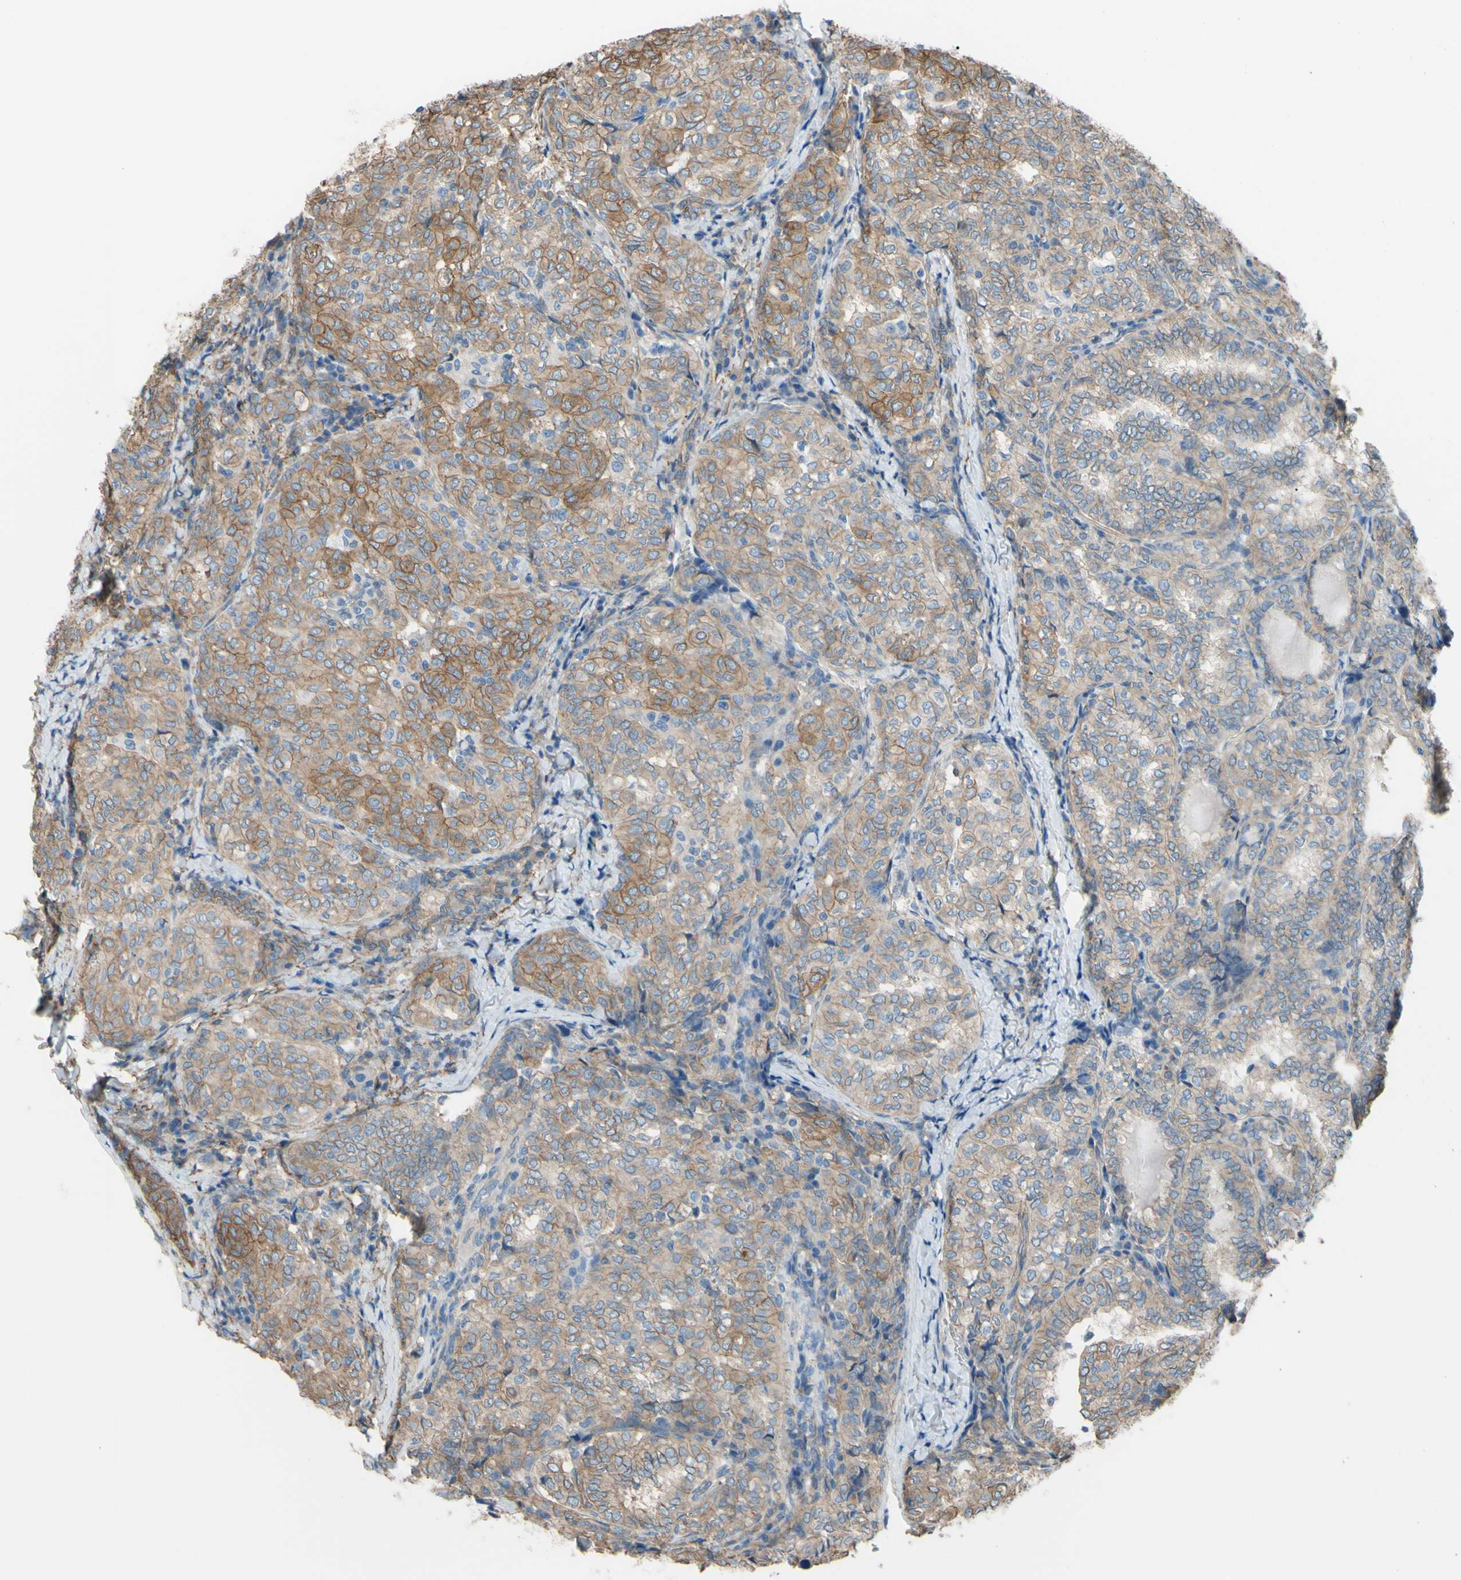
{"staining": {"intensity": "moderate", "quantity": ">75%", "location": "cytoplasmic/membranous"}, "tissue": "thyroid cancer", "cell_type": "Tumor cells", "image_type": "cancer", "snomed": [{"axis": "morphology", "description": "Normal tissue, NOS"}, {"axis": "morphology", "description": "Papillary adenocarcinoma, NOS"}, {"axis": "topography", "description": "Thyroid gland"}], "caption": "Approximately >75% of tumor cells in human papillary adenocarcinoma (thyroid) display moderate cytoplasmic/membranous protein staining as visualized by brown immunohistochemical staining.", "gene": "ADD1", "patient": {"sex": "female", "age": 30}}